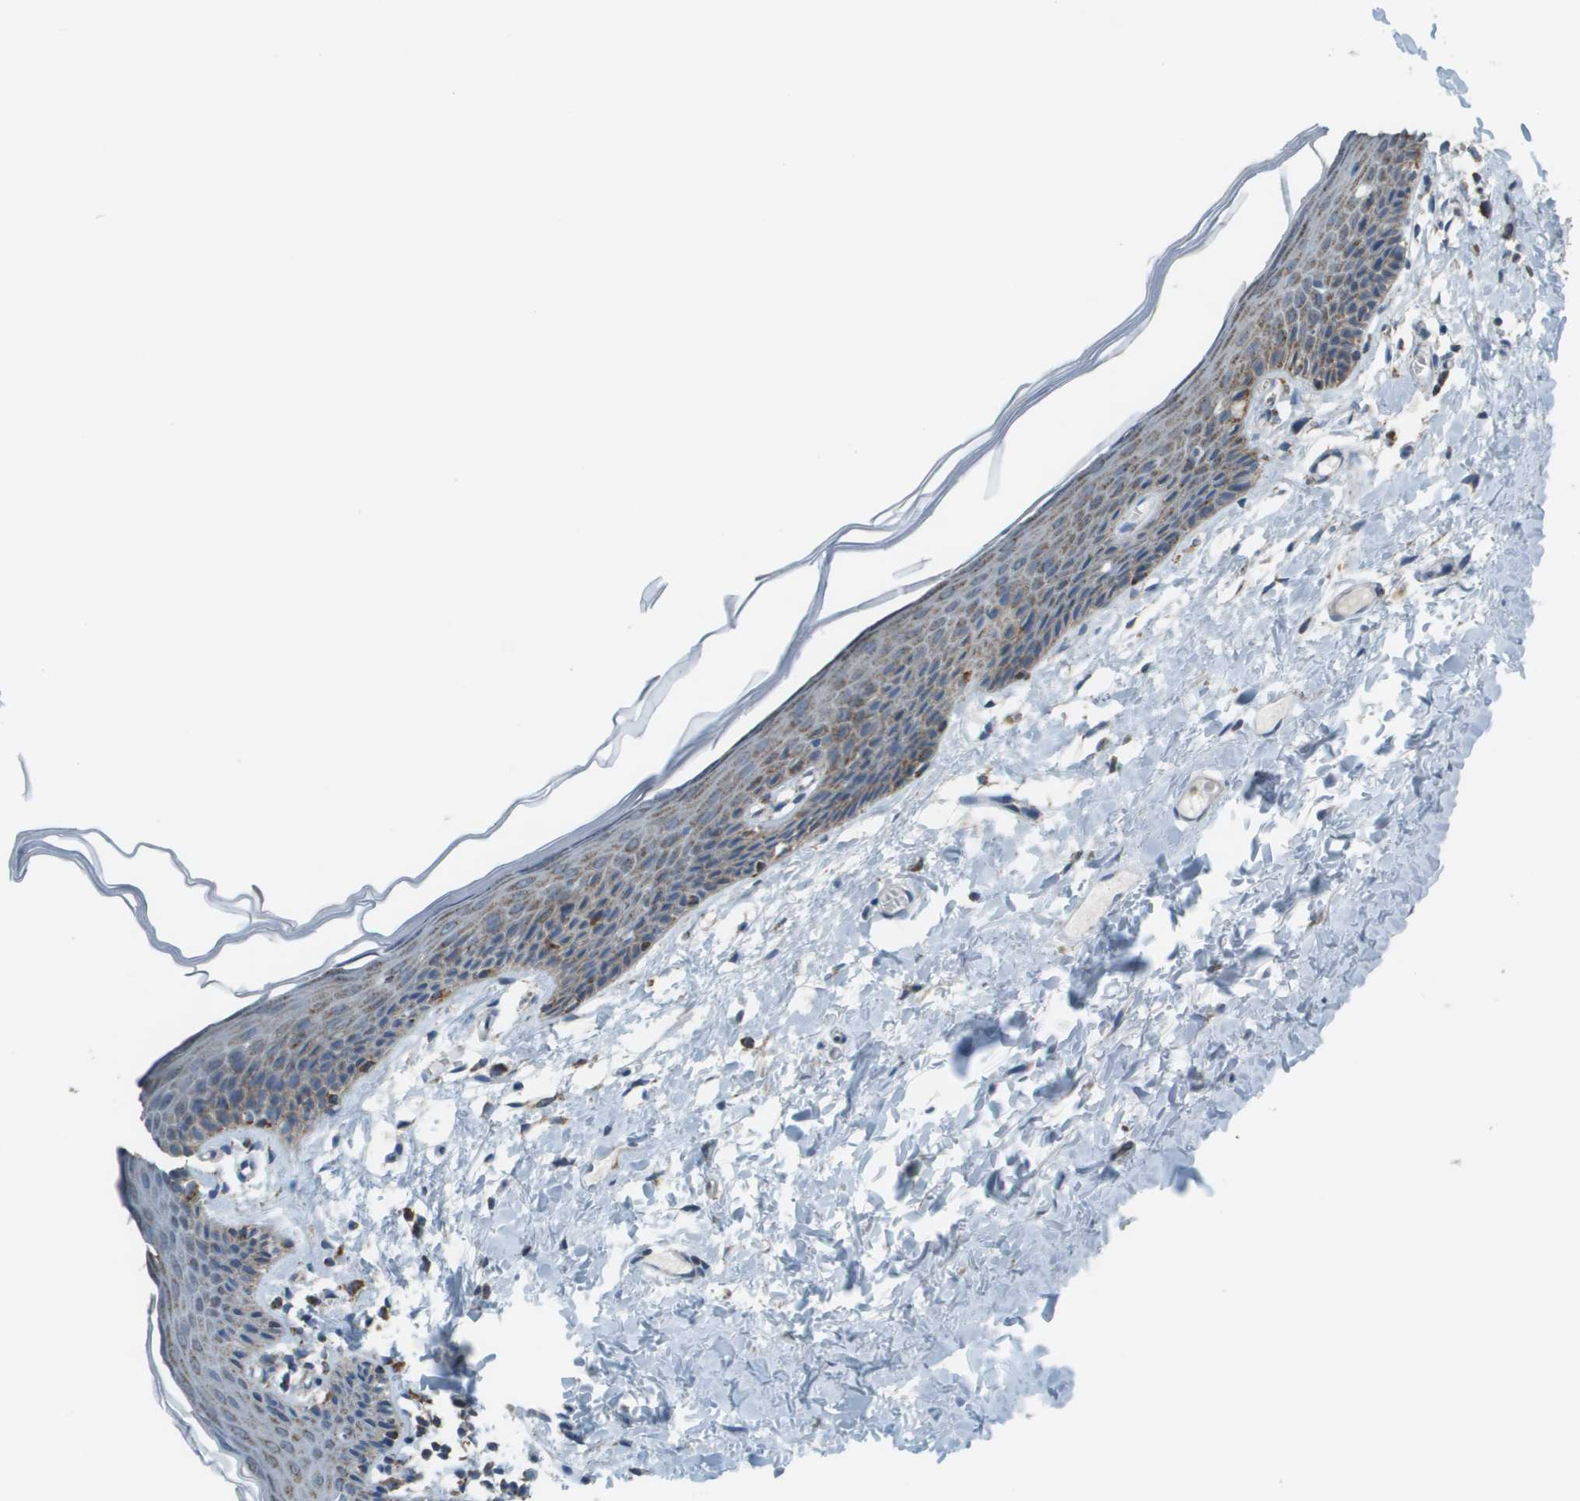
{"staining": {"intensity": "moderate", "quantity": ">75%", "location": "cytoplasmic/membranous"}, "tissue": "skin", "cell_type": "Epidermal cells", "image_type": "normal", "snomed": [{"axis": "morphology", "description": "Normal tissue, NOS"}, {"axis": "topography", "description": "Vulva"}], "caption": "About >75% of epidermal cells in unremarkable human skin reveal moderate cytoplasmic/membranous protein positivity as visualized by brown immunohistochemical staining.", "gene": "FH", "patient": {"sex": "female", "age": 54}}